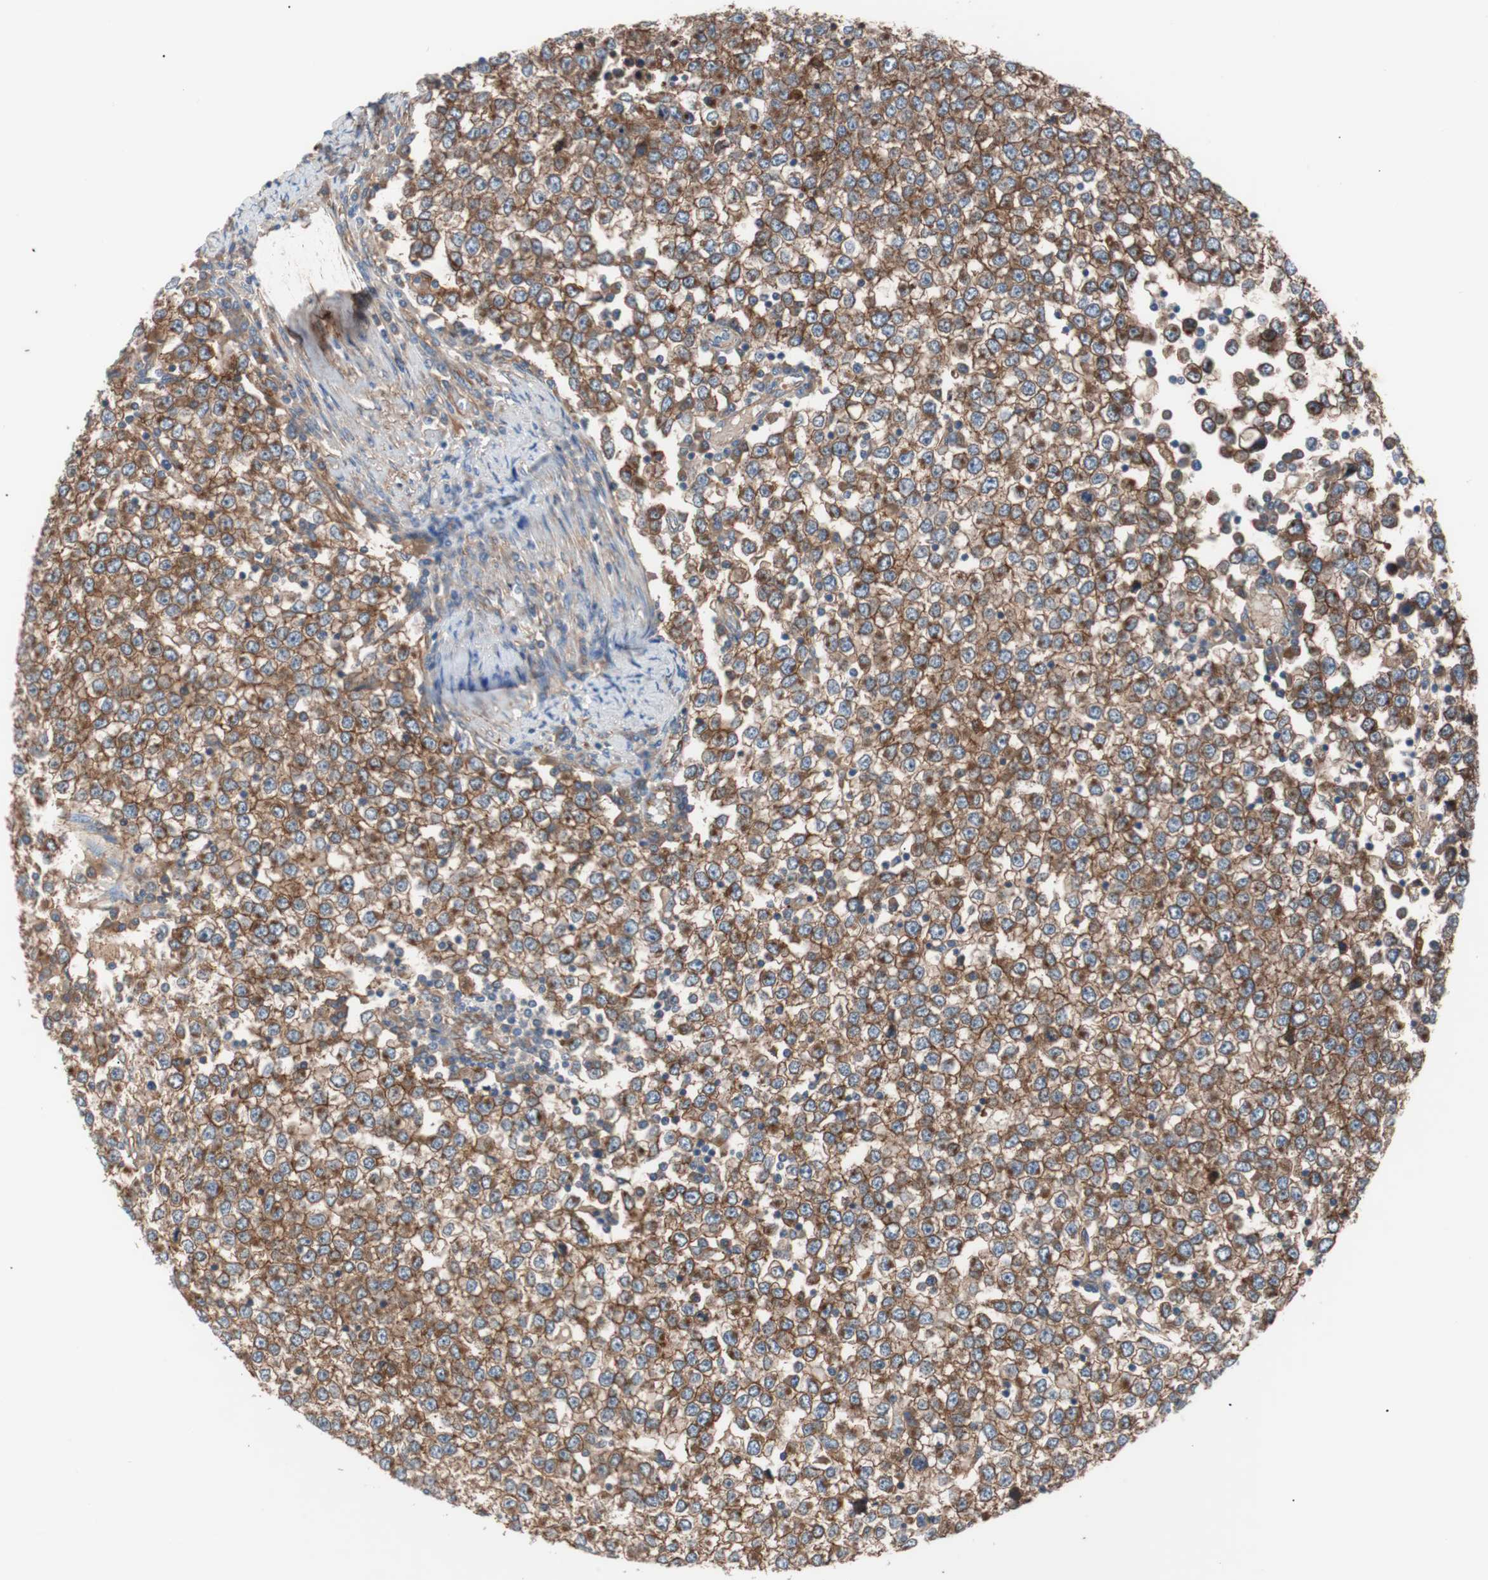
{"staining": {"intensity": "moderate", "quantity": ">75%", "location": "cytoplasmic/membranous"}, "tissue": "testis cancer", "cell_type": "Tumor cells", "image_type": "cancer", "snomed": [{"axis": "morphology", "description": "Seminoma, NOS"}, {"axis": "topography", "description": "Testis"}], "caption": "Human testis seminoma stained with a protein marker displays moderate staining in tumor cells.", "gene": "SPINT1", "patient": {"sex": "male", "age": 65}}